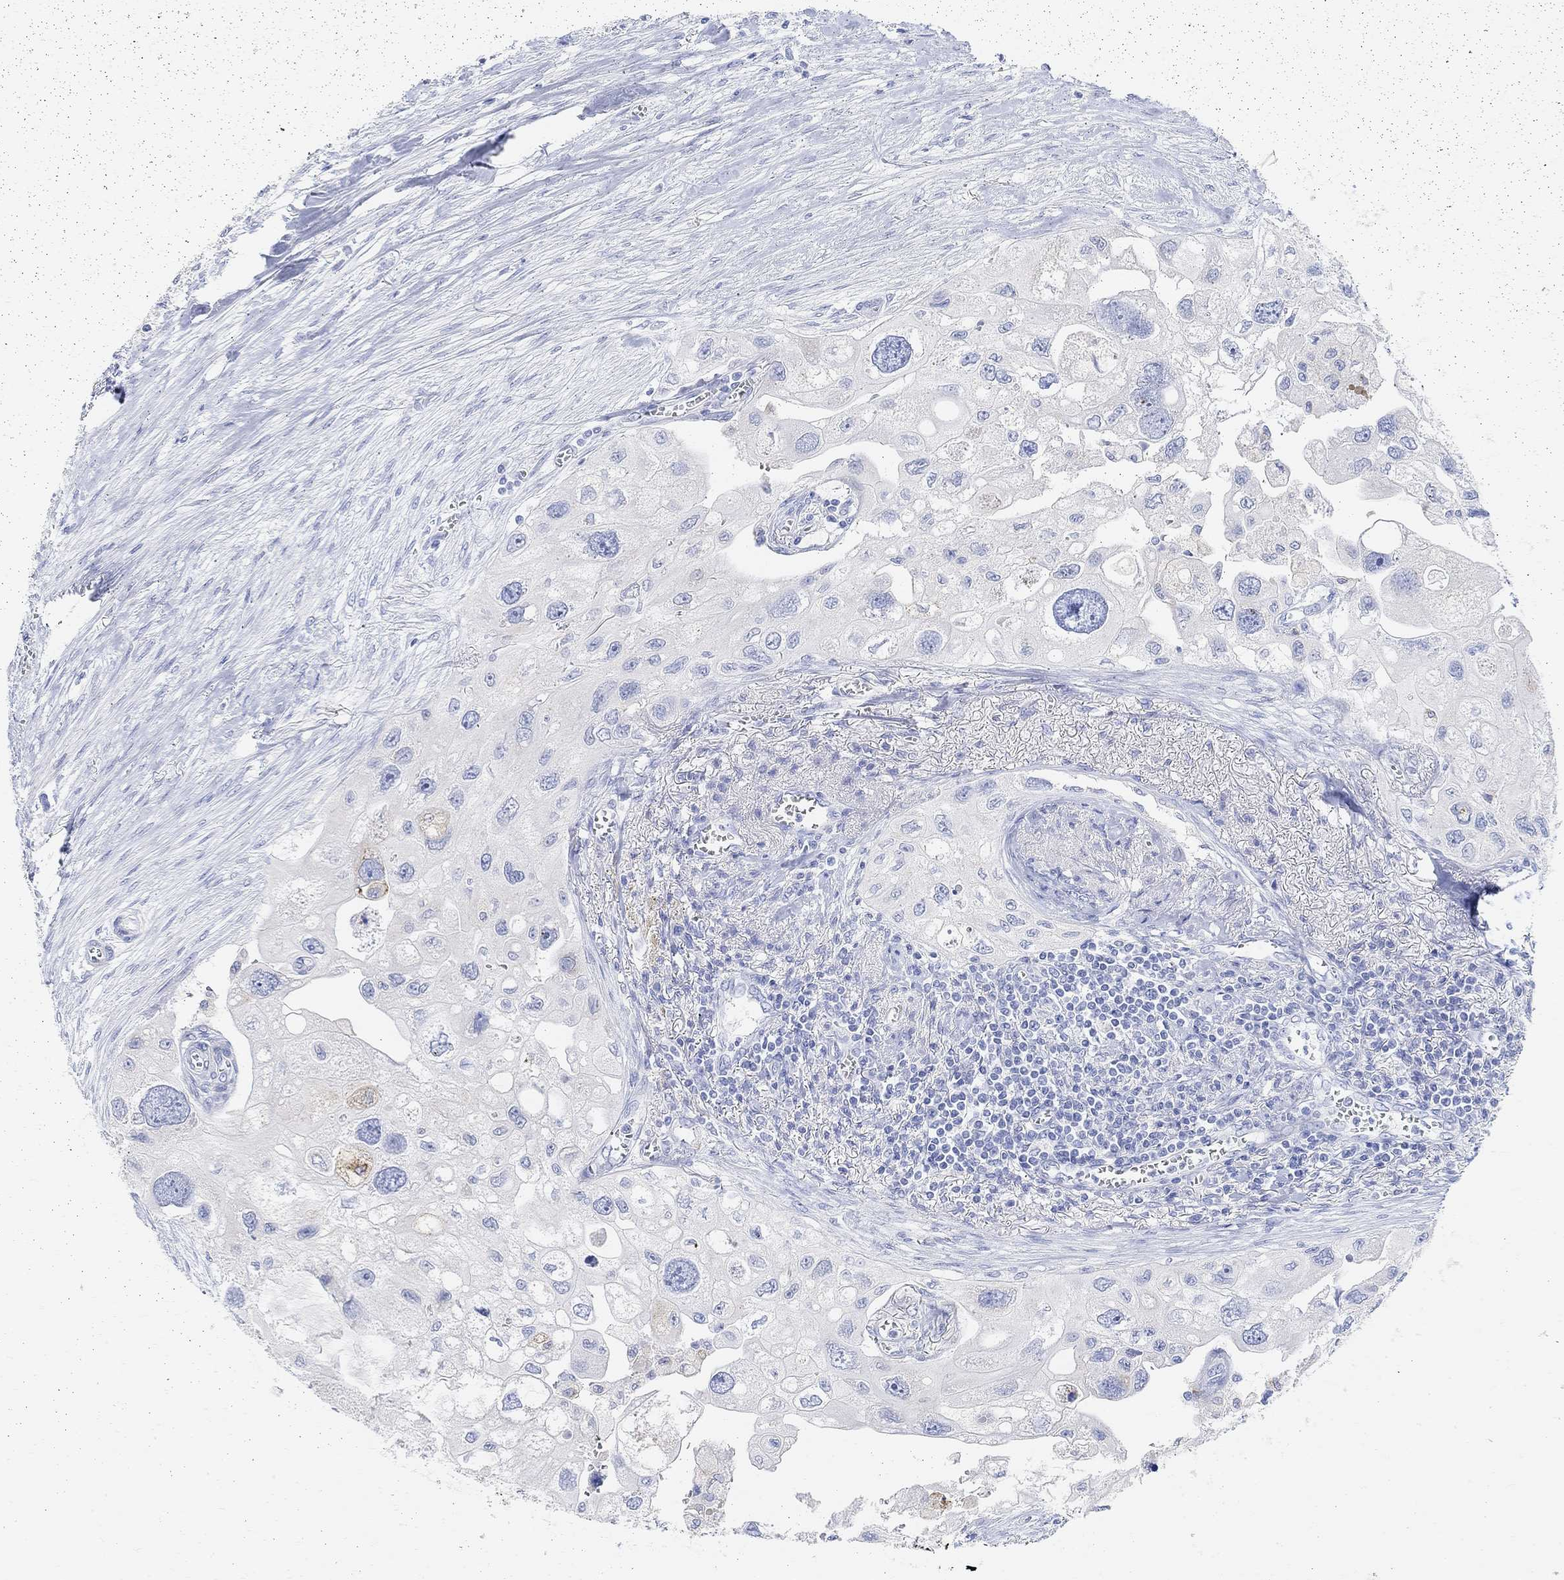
{"staining": {"intensity": "negative", "quantity": "none", "location": "none"}, "tissue": "urothelial cancer", "cell_type": "Tumor cells", "image_type": "cancer", "snomed": [{"axis": "morphology", "description": "Urothelial carcinoma, High grade"}, {"axis": "topography", "description": "Urinary bladder"}], "caption": "Immunohistochemistry (IHC) of high-grade urothelial carcinoma demonstrates no positivity in tumor cells.", "gene": "RETNLB", "patient": {"sex": "male", "age": 59}}